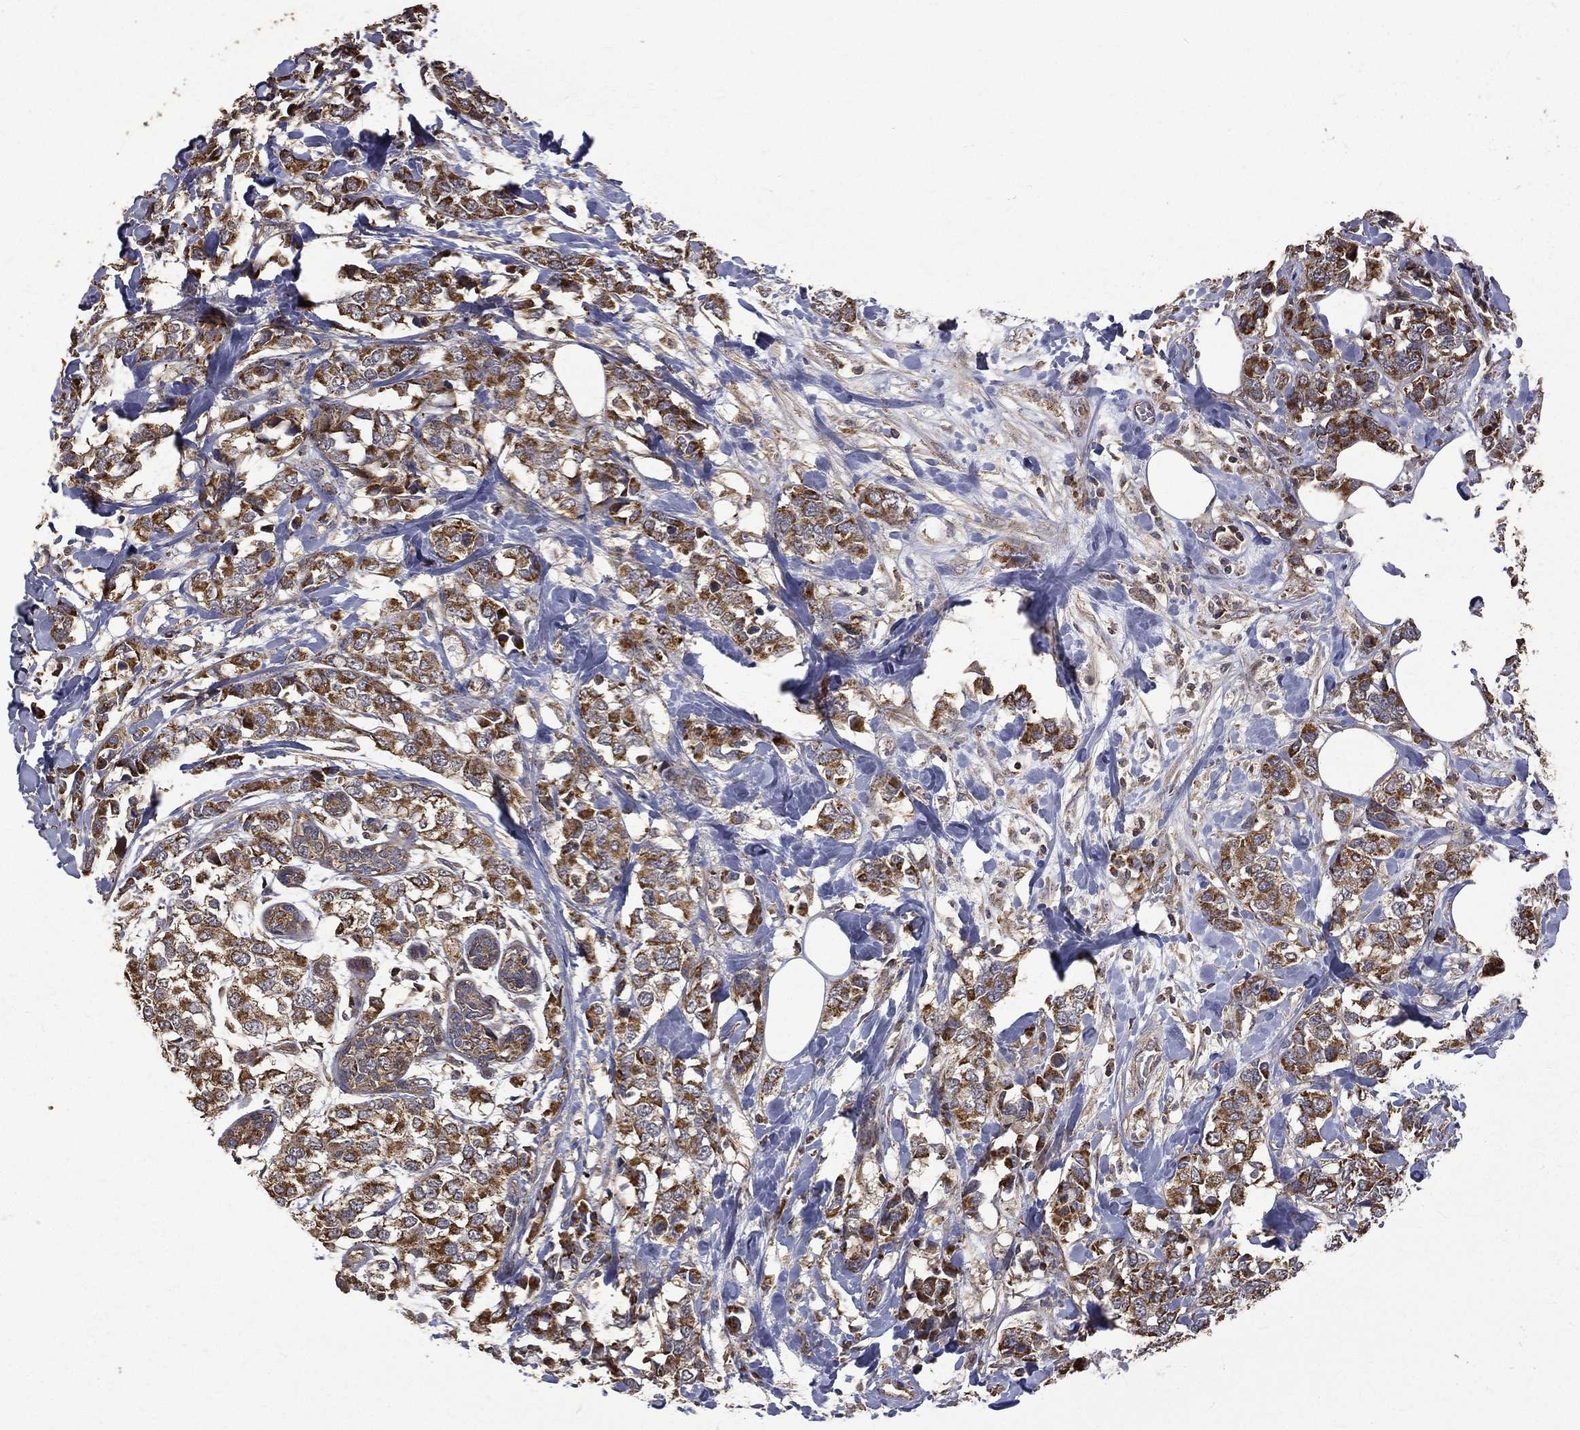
{"staining": {"intensity": "strong", "quantity": ">75%", "location": "cytoplasmic/membranous"}, "tissue": "breast cancer", "cell_type": "Tumor cells", "image_type": "cancer", "snomed": [{"axis": "morphology", "description": "Lobular carcinoma"}, {"axis": "topography", "description": "Breast"}], "caption": "Immunohistochemistry micrograph of breast lobular carcinoma stained for a protein (brown), which shows high levels of strong cytoplasmic/membranous staining in about >75% of tumor cells.", "gene": "RPGR", "patient": {"sex": "female", "age": 59}}